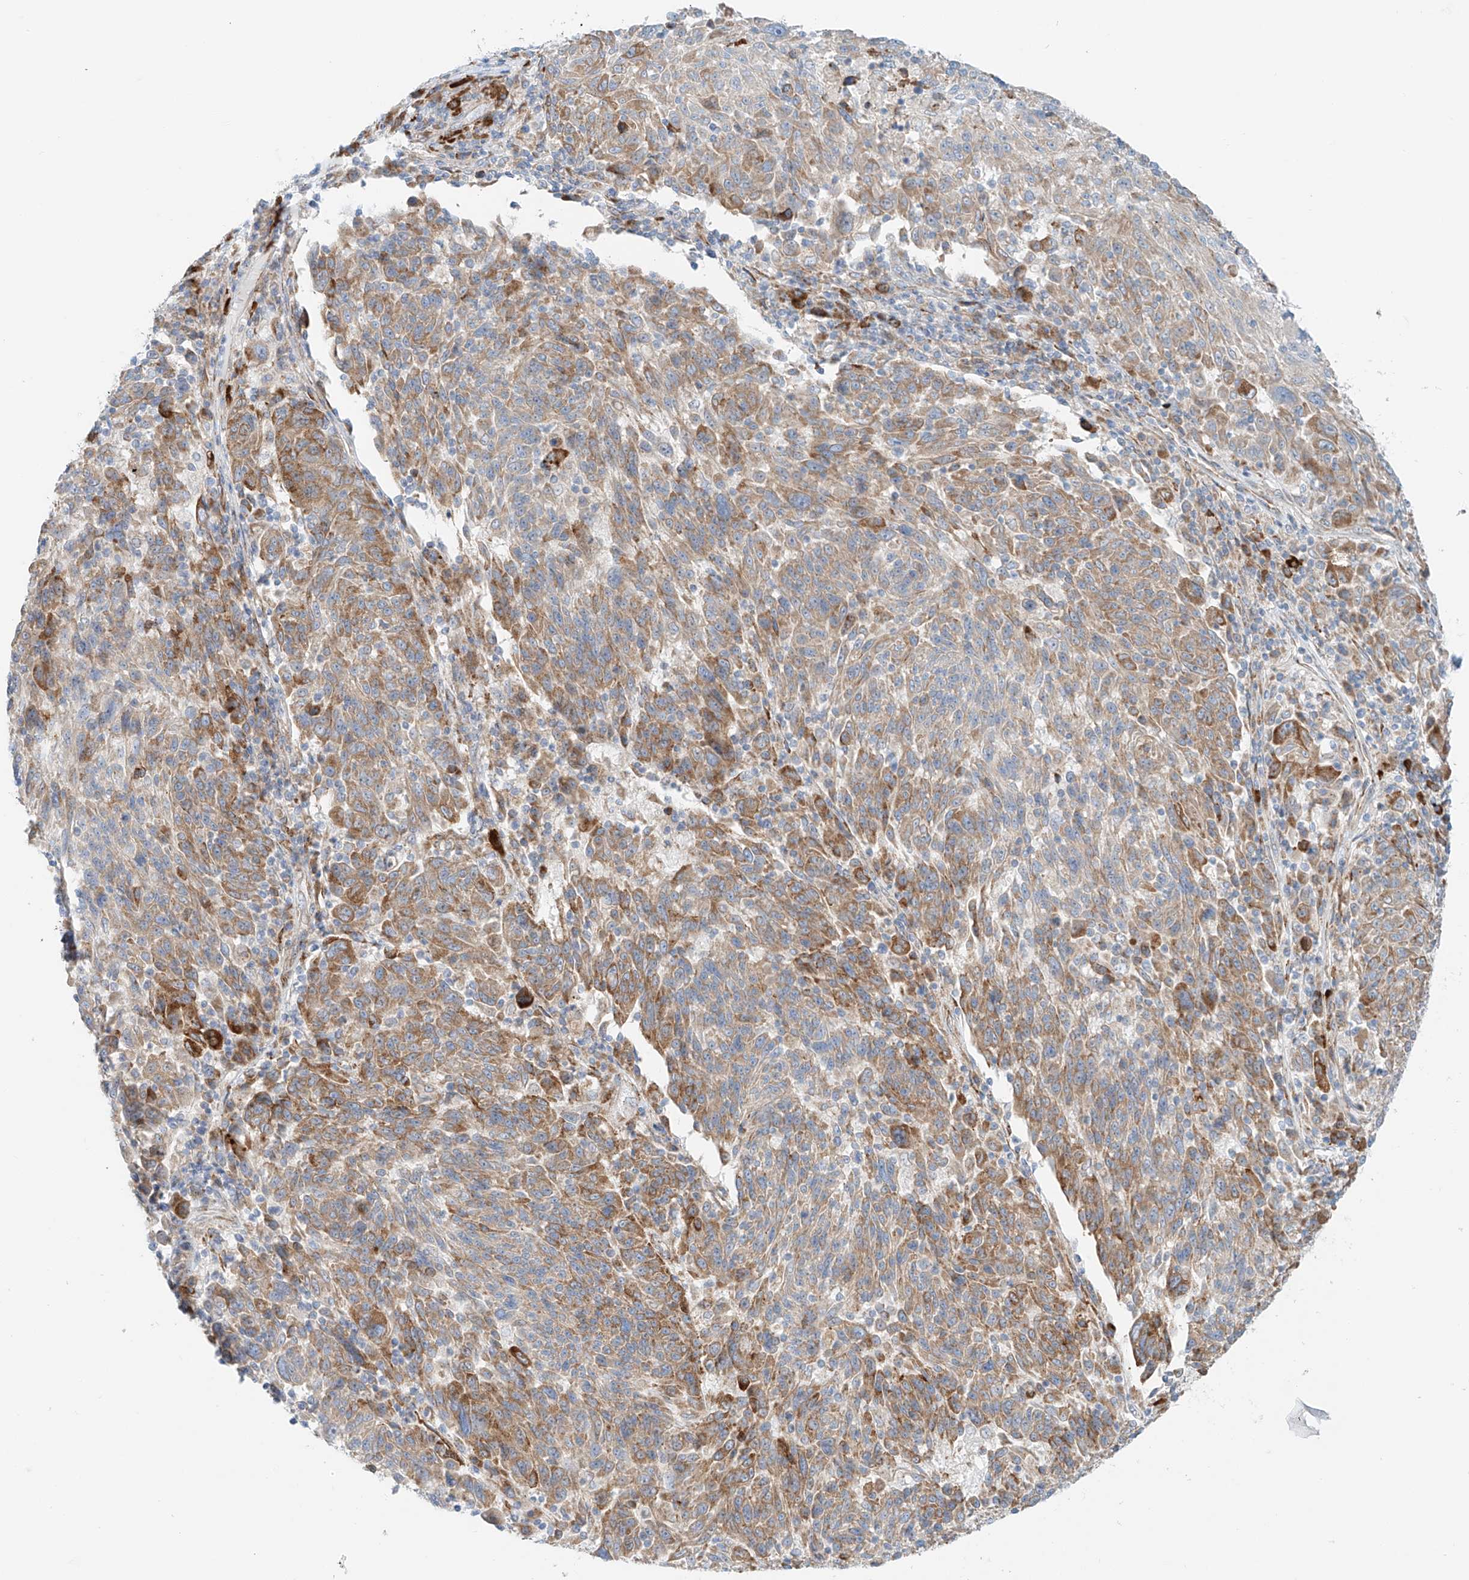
{"staining": {"intensity": "moderate", "quantity": "25%-75%", "location": "cytoplasmic/membranous"}, "tissue": "melanoma", "cell_type": "Tumor cells", "image_type": "cancer", "snomed": [{"axis": "morphology", "description": "Malignant melanoma, NOS"}, {"axis": "topography", "description": "Skin"}], "caption": "An image of human malignant melanoma stained for a protein demonstrates moderate cytoplasmic/membranous brown staining in tumor cells.", "gene": "EIPR1", "patient": {"sex": "male", "age": 53}}